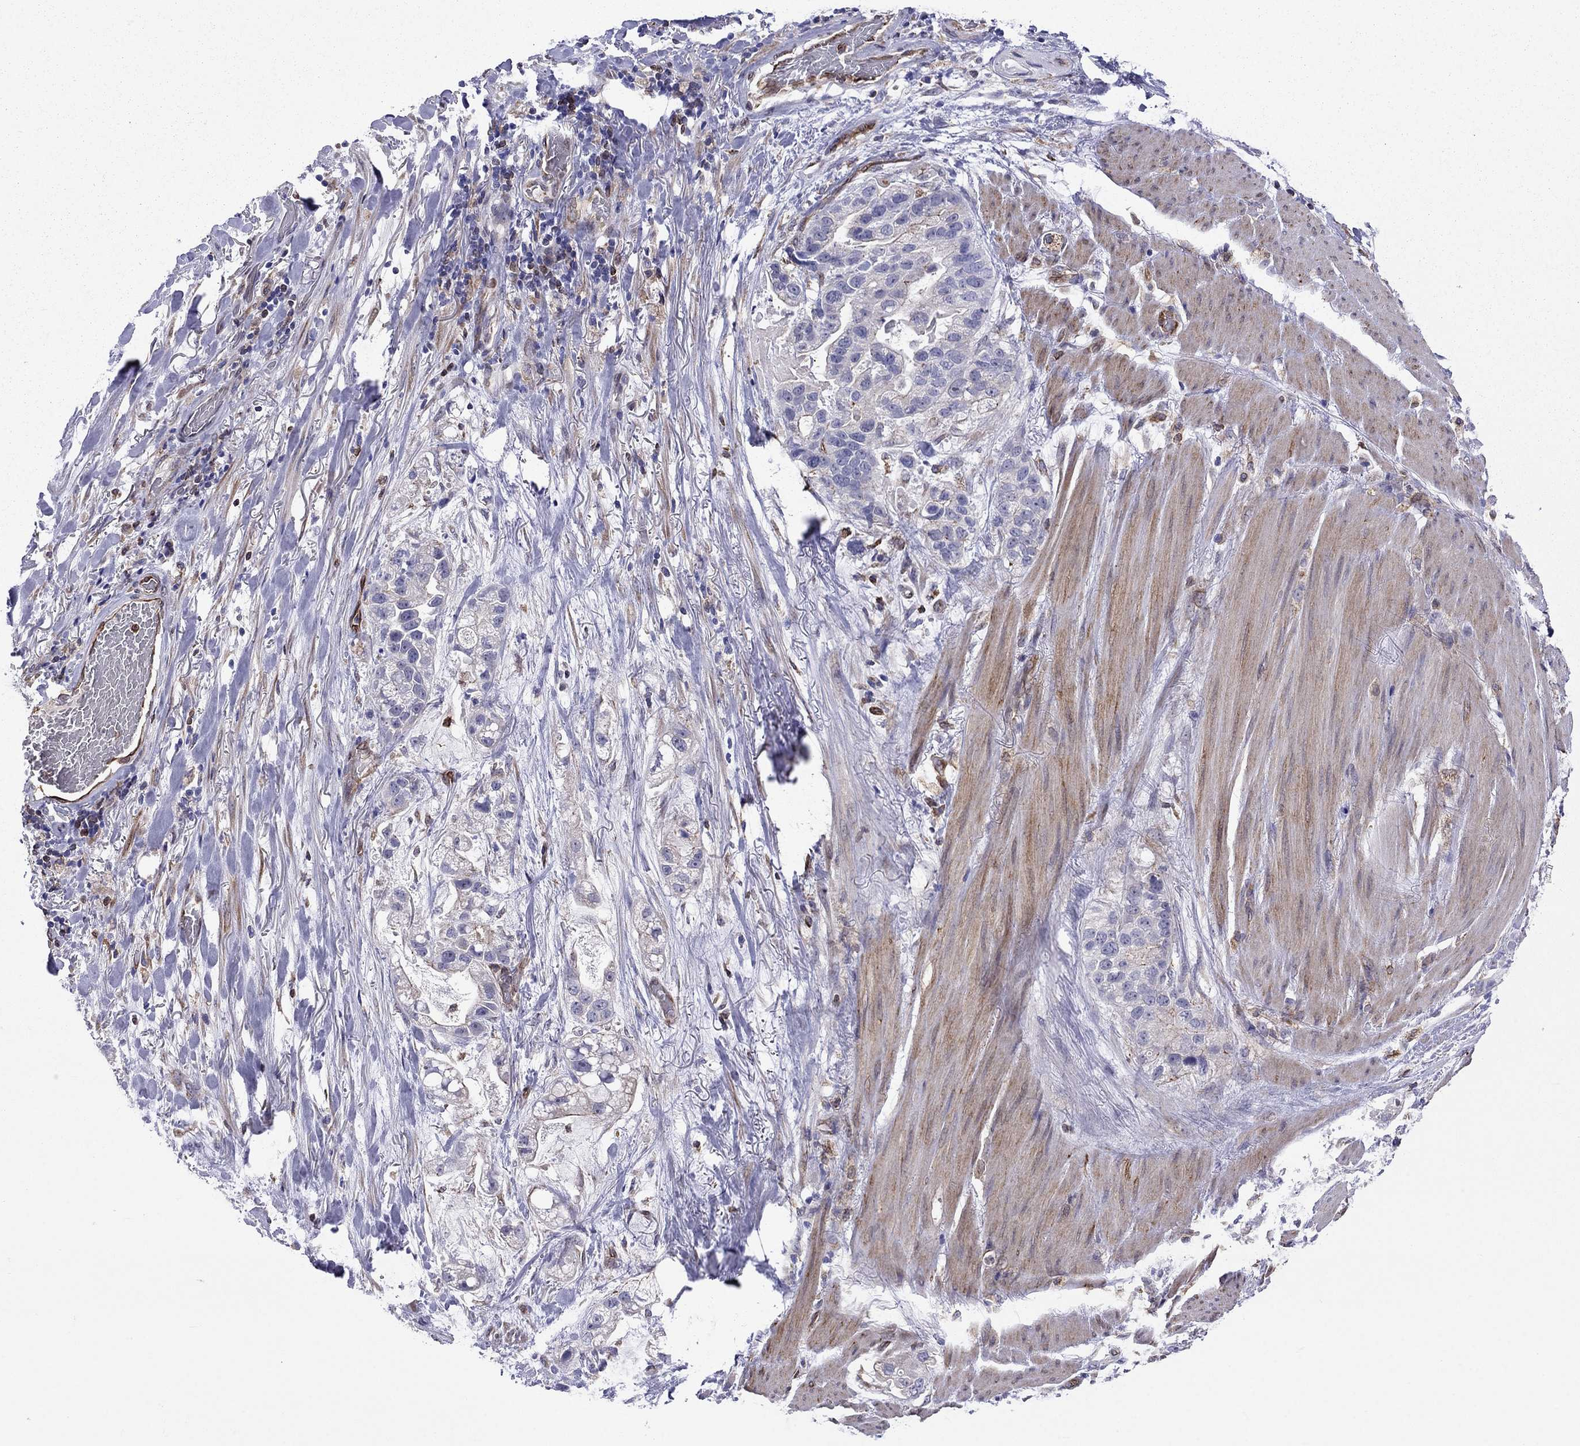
{"staining": {"intensity": "negative", "quantity": "none", "location": "none"}, "tissue": "stomach cancer", "cell_type": "Tumor cells", "image_type": "cancer", "snomed": [{"axis": "morphology", "description": "Adenocarcinoma, NOS"}, {"axis": "topography", "description": "Stomach"}], "caption": "DAB immunohistochemical staining of human stomach adenocarcinoma exhibits no significant expression in tumor cells. Nuclei are stained in blue.", "gene": "GNAL", "patient": {"sex": "male", "age": 59}}